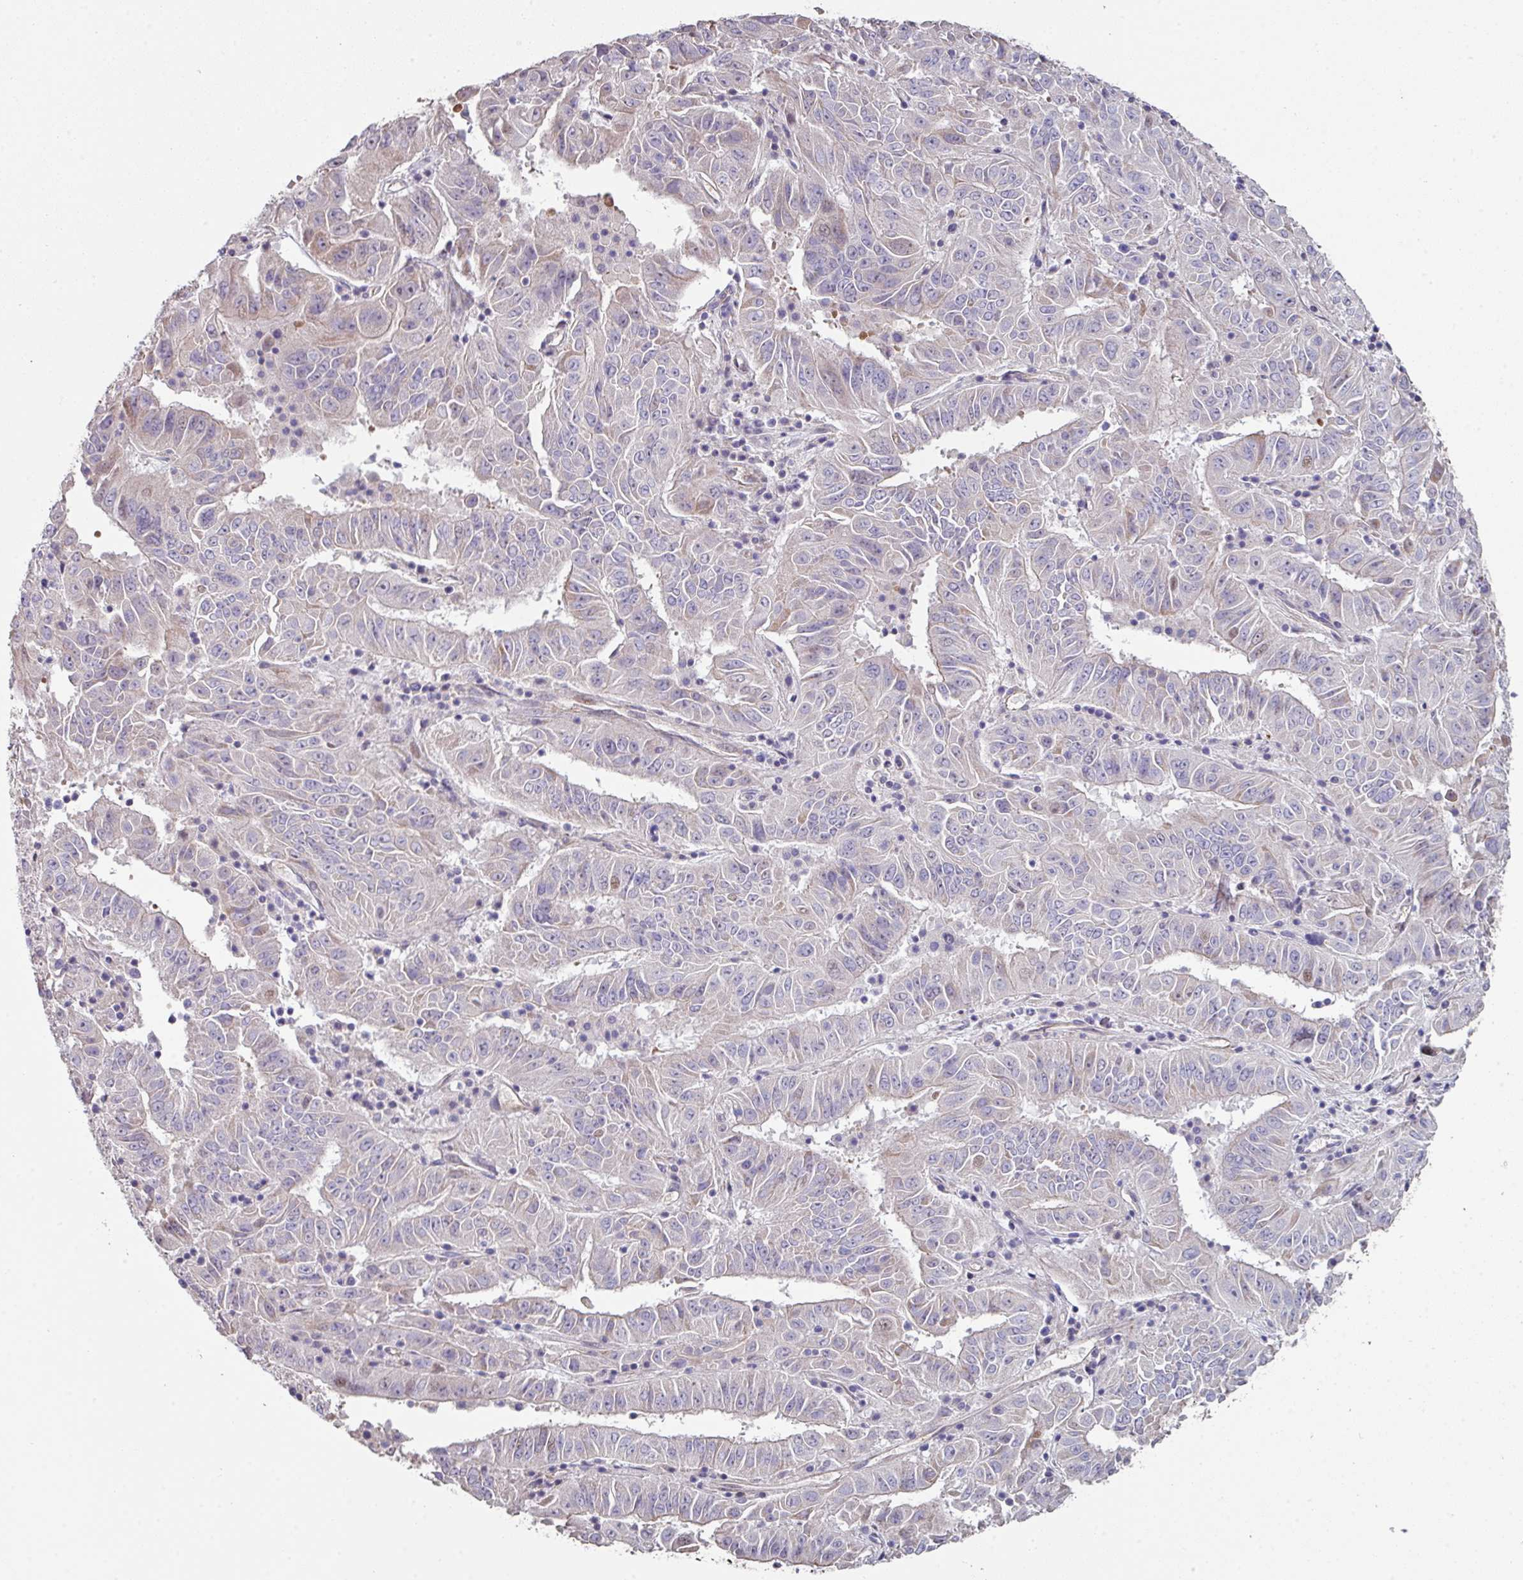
{"staining": {"intensity": "negative", "quantity": "none", "location": "none"}, "tissue": "pancreatic cancer", "cell_type": "Tumor cells", "image_type": "cancer", "snomed": [{"axis": "morphology", "description": "Adenocarcinoma, NOS"}, {"axis": "topography", "description": "Pancreas"}], "caption": "Tumor cells show no significant positivity in pancreatic adenocarcinoma. The staining is performed using DAB brown chromogen with nuclei counter-stained in using hematoxylin.", "gene": "ANO9", "patient": {"sex": "male", "age": 63}}